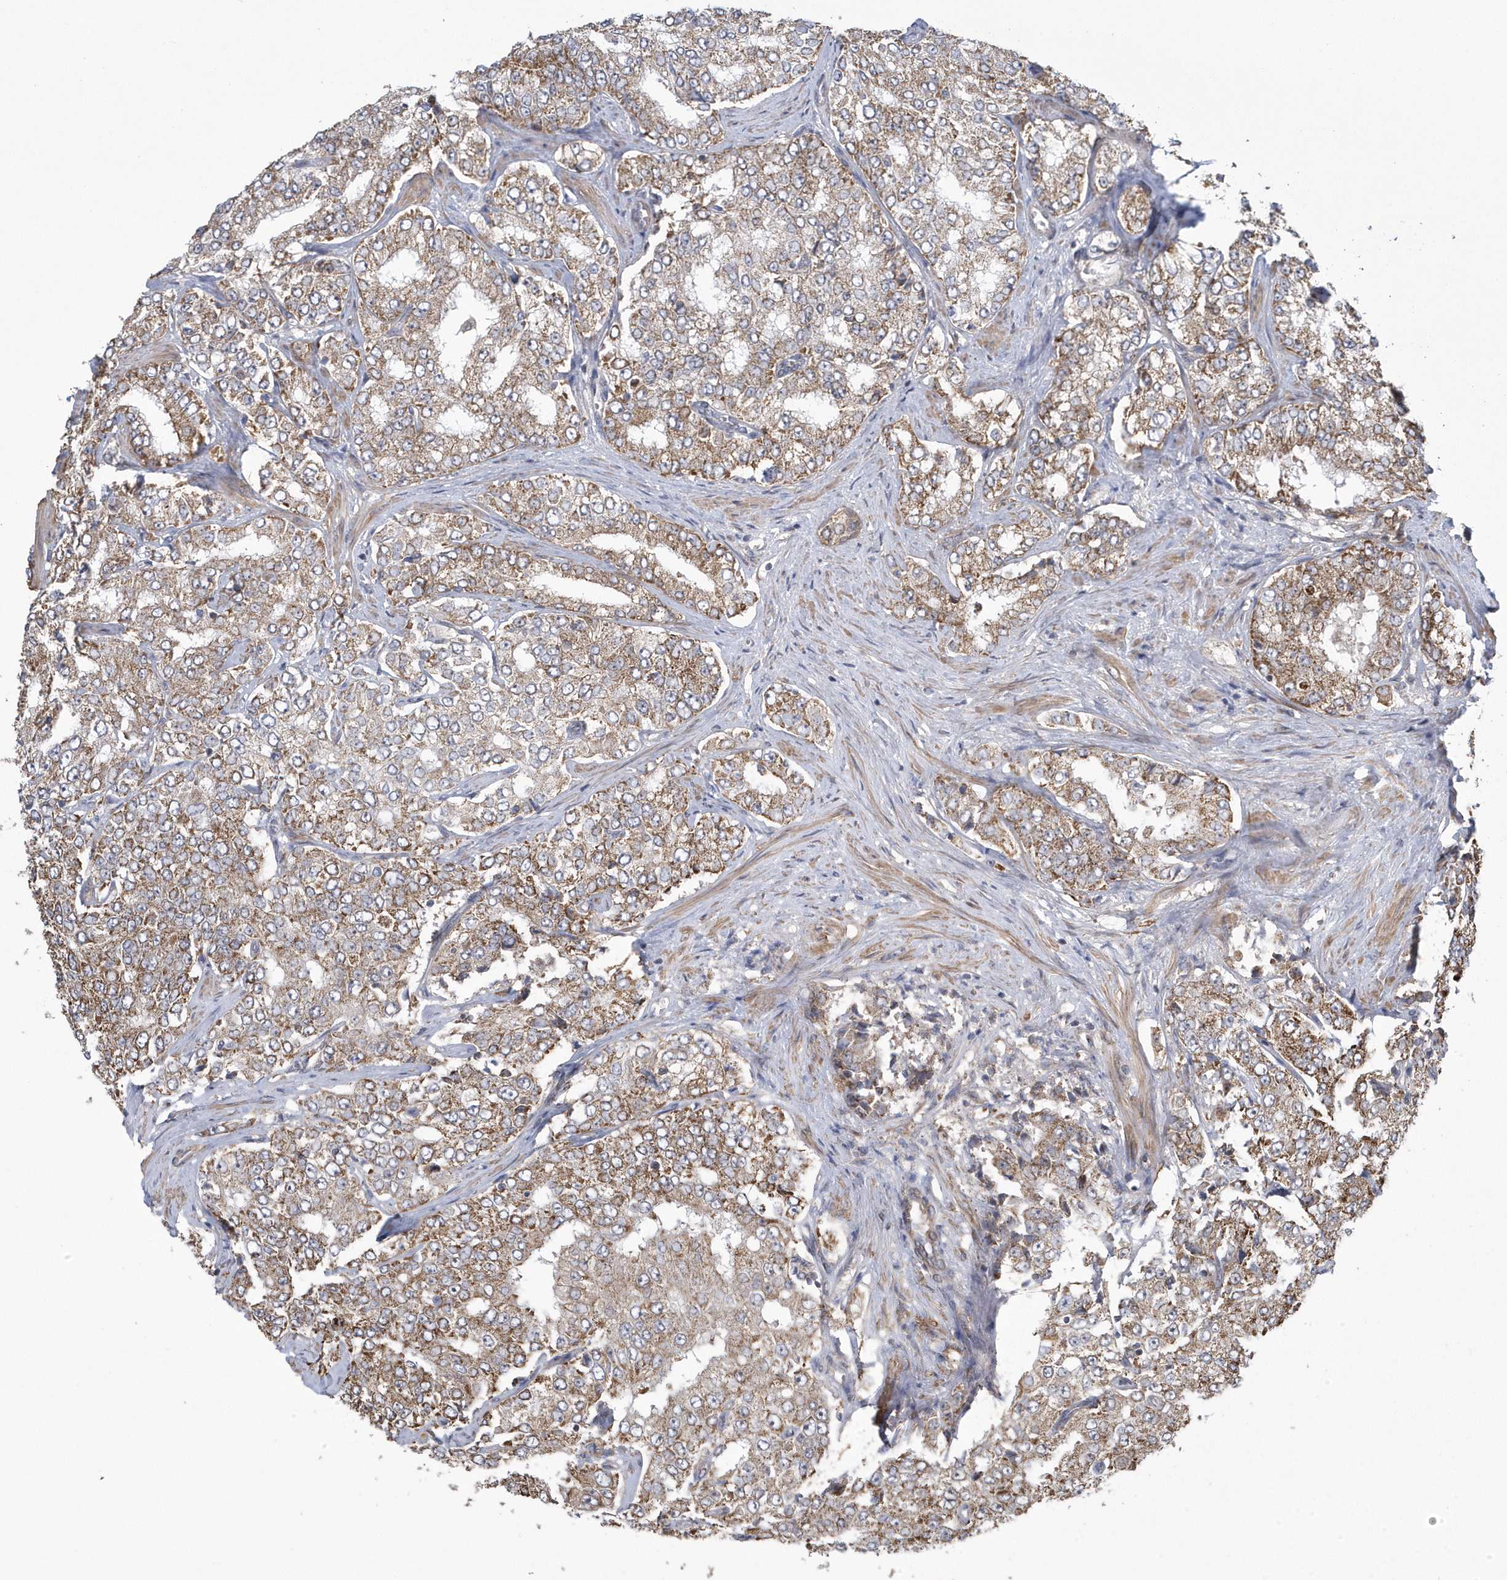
{"staining": {"intensity": "moderate", "quantity": ">75%", "location": "cytoplasmic/membranous"}, "tissue": "prostate cancer", "cell_type": "Tumor cells", "image_type": "cancer", "snomed": [{"axis": "morphology", "description": "Adenocarcinoma, High grade"}, {"axis": "topography", "description": "Prostate"}], "caption": "Moderate cytoplasmic/membranous positivity for a protein is appreciated in about >75% of tumor cells of prostate high-grade adenocarcinoma using immunohistochemistry (IHC).", "gene": "SLX9", "patient": {"sex": "male", "age": 58}}